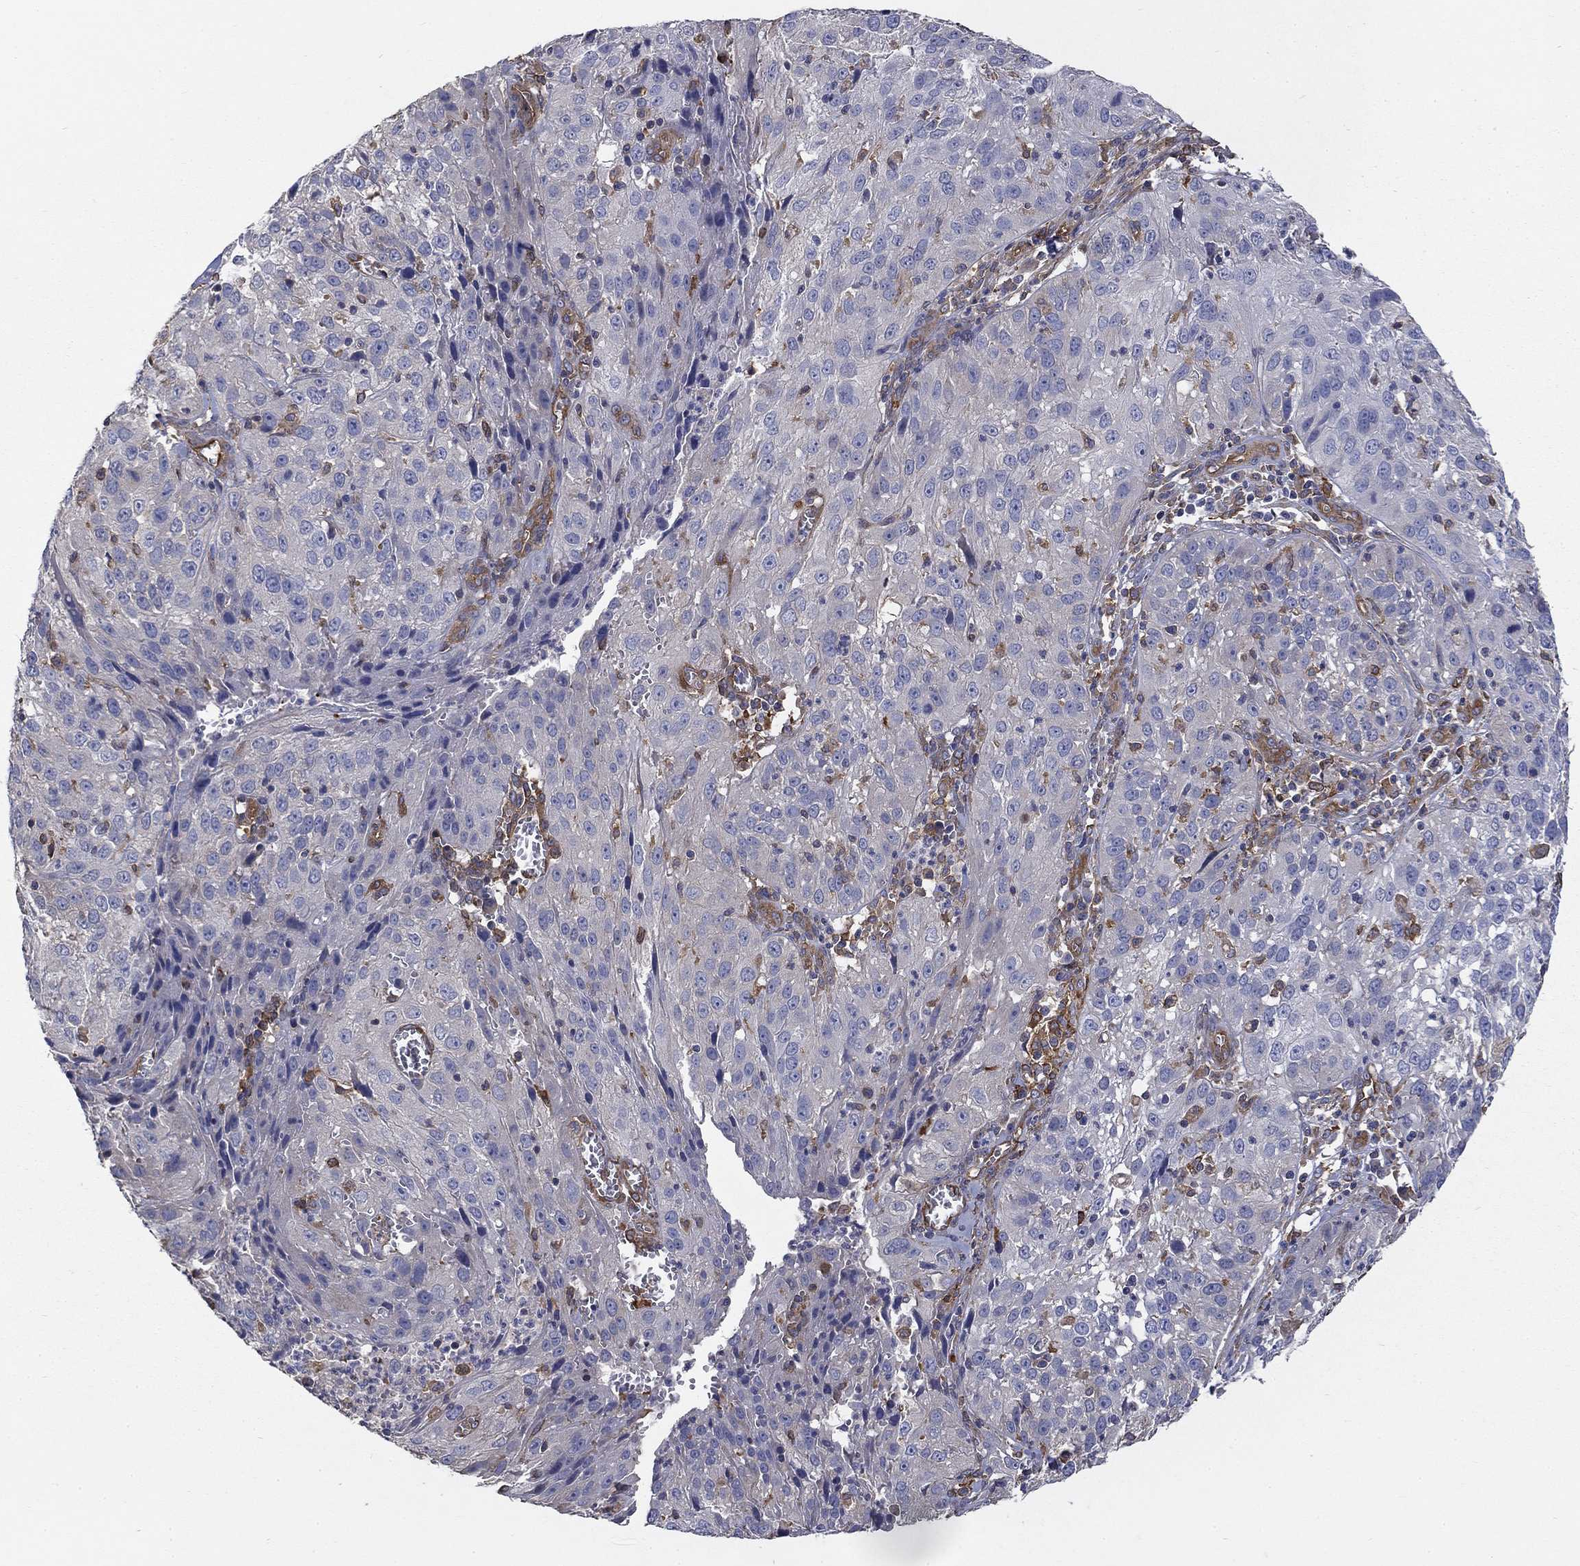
{"staining": {"intensity": "negative", "quantity": "none", "location": "none"}, "tissue": "cervical cancer", "cell_type": "Tumor cells", "image_type": "cancer", "snomed": [{"axis": "morphology", "description": "Squamous cell carcinoma, NOS"}, {"axis": "topography", "description": "Cervix"}], "caption": "Immunohistochemistry (IHC) of human cervical squamous cell carcinoma demonstrates no staining in tumor cells.", "gene": "DPYSL2", "patient": {"sex": "female", "age": 32}}